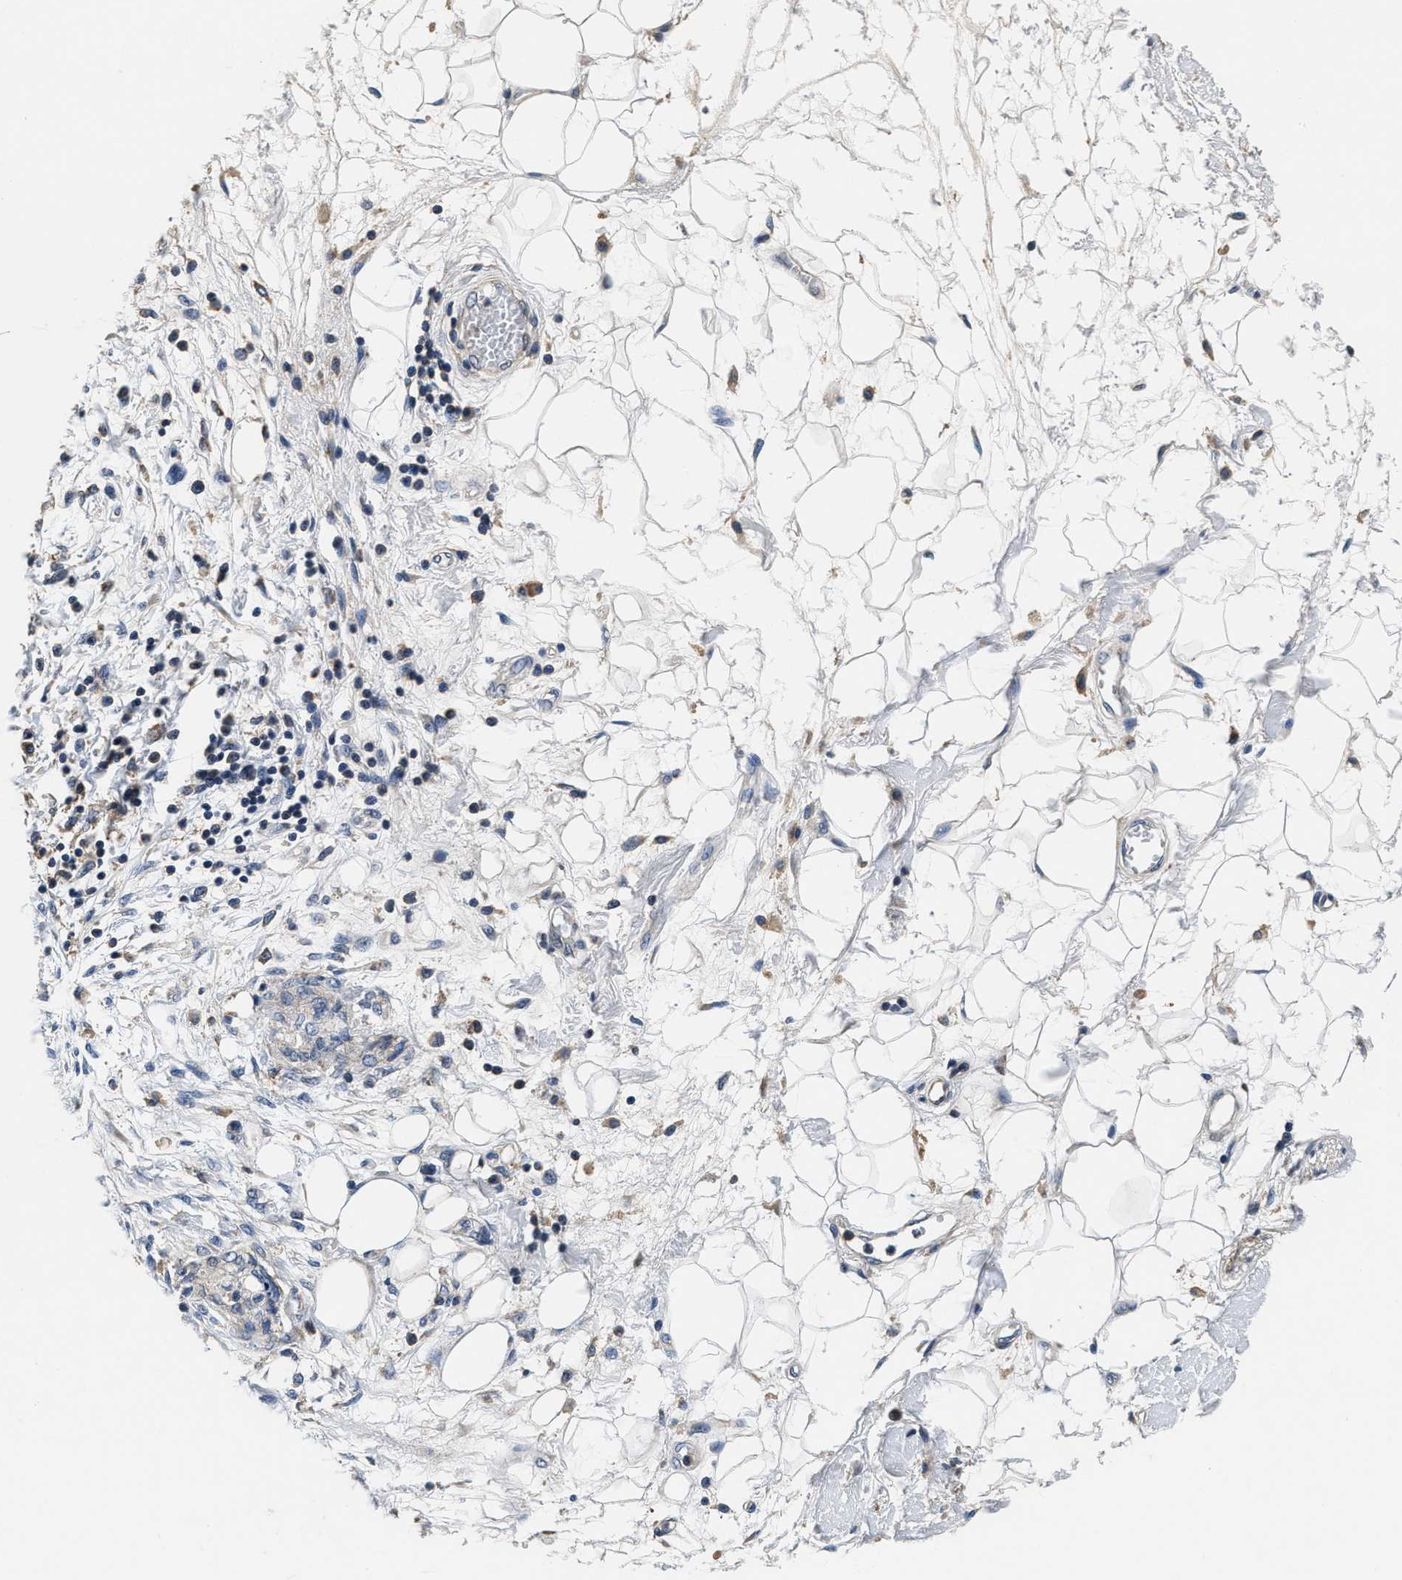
{"staining": {"intensity": "negative", "quantity": "none", "location": "none"}, "tissue": "adipose tissue", "cell_type": "Adipocytes", "image_type": "normal", "snomed": [{"axis": "morphology", "description": "Normal tissue, NOS"}, {"axis": "morphology", "description": "Adenocarcinoma, NOS"}, {"axis": "topography", "description": "Duodenum"}, {"axis": "topography", "description": "Peripheral nerve tissue"}], "caption": "High magnification brightfield microscopy of benign adipose tissue stained with DAB (3,3'-diaminobenzidine) (brown) and counterstained with hematoxylin (blue): adipocytes show no significant positivity. (Brightfield microscopy of DAB IHC at high magnification).", "gene": "ANKIB1", "patient": {"sex": "female", "age": 60}}